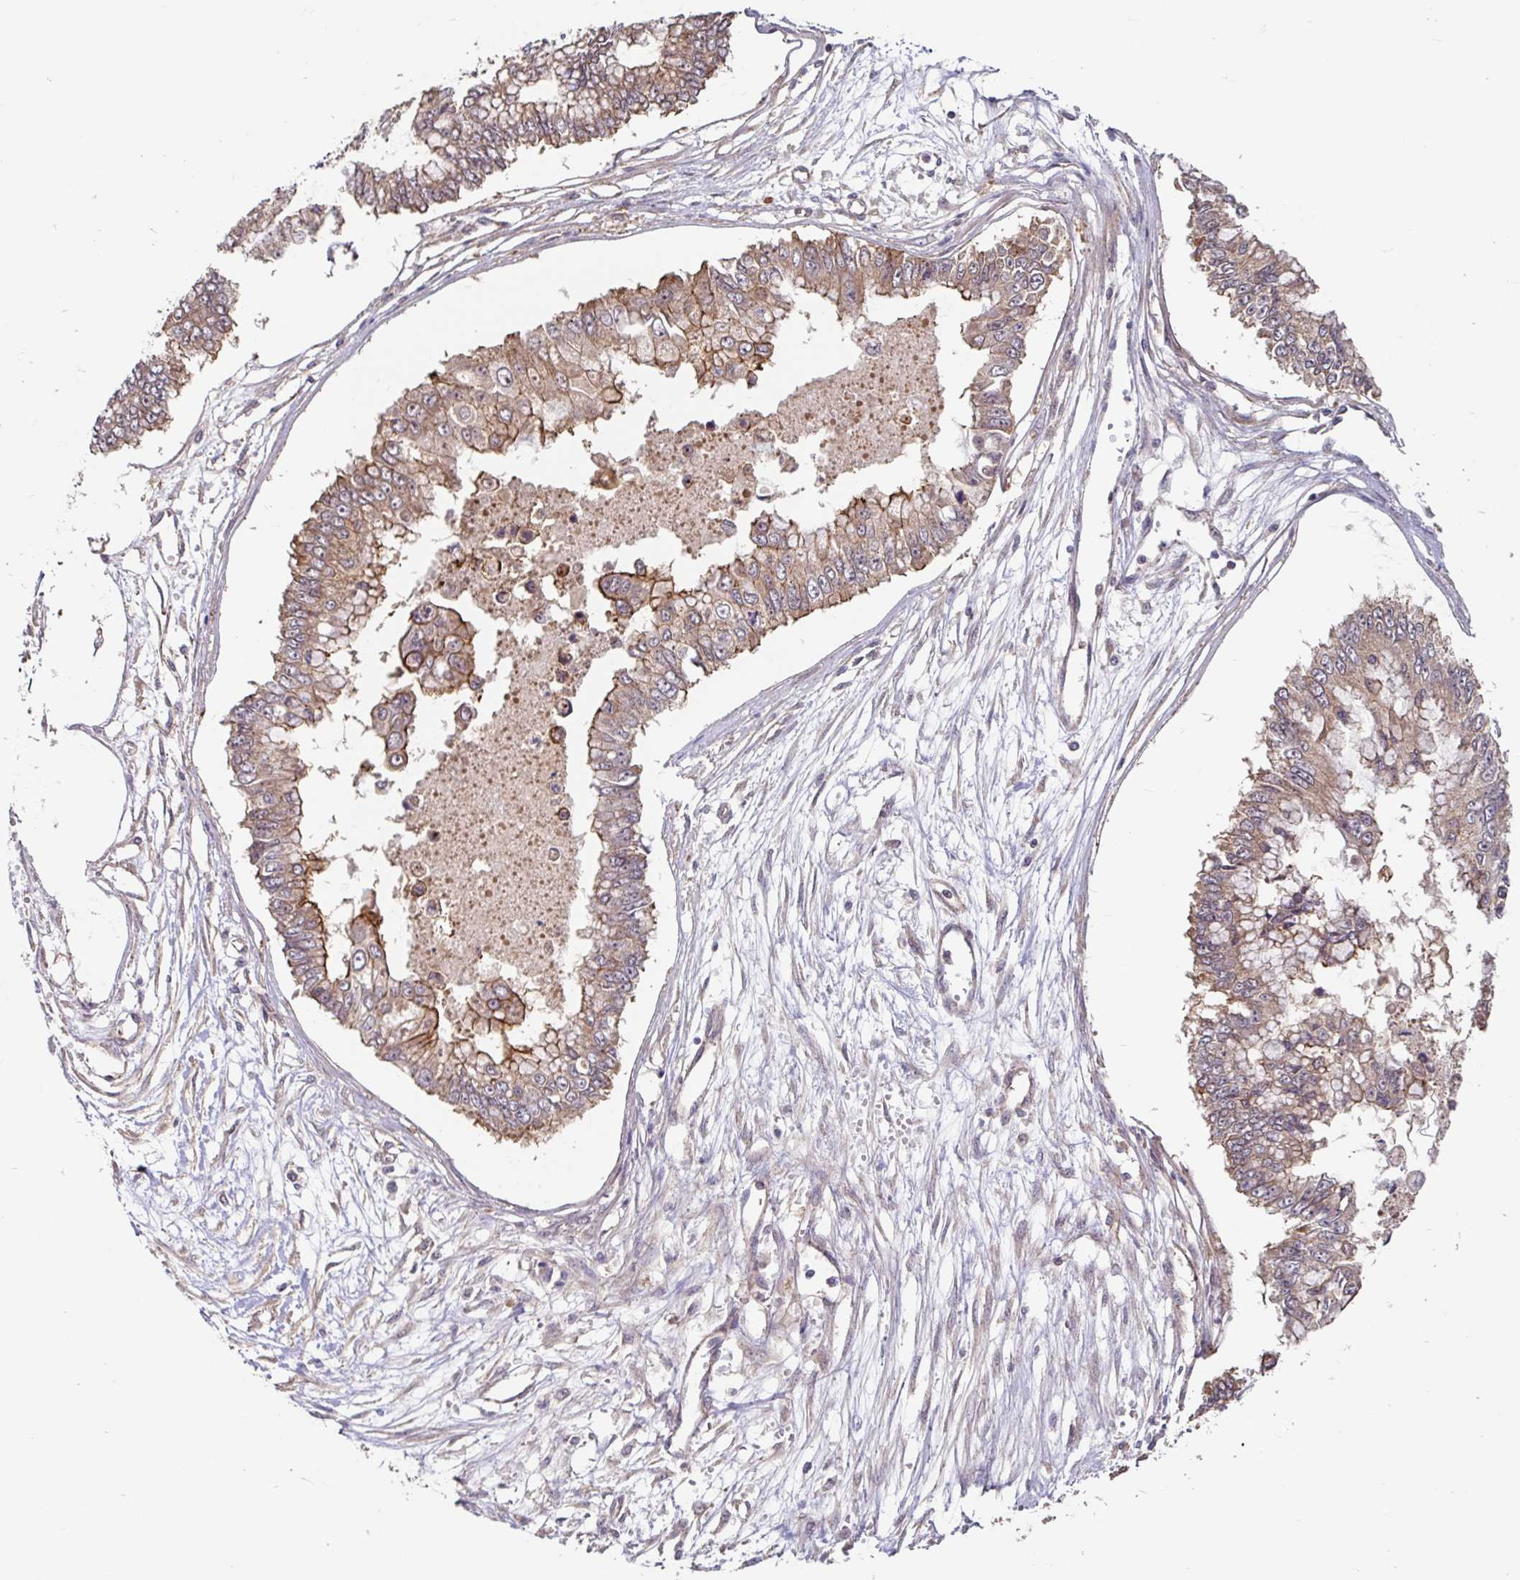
{"staining": {"intensity": "moderate", "quantity": "<25%", "location": "cytoplasmic/membranous"}, "tissue": "ovarian cancer", "cell_type": "Tumor cells", "image_type": "cancer", "snomed": [{"axis": "morphology", "description": "Cystadenocarcinoma, mucinous, NOS"}, {"axis": "topography", "description": "Ovary"}], "caption": "Ovarian mucinous cystadenocarcinoma was stained to show a protein in brown. There is low levels of moderate cytoplasmic/membranous expression in approximately <25% of tumor cells. (Brightfield microscopy of DAB IHC at high magnification).", "gene": "STYXL1", "patient": {"sex": "female", "age": 72}}